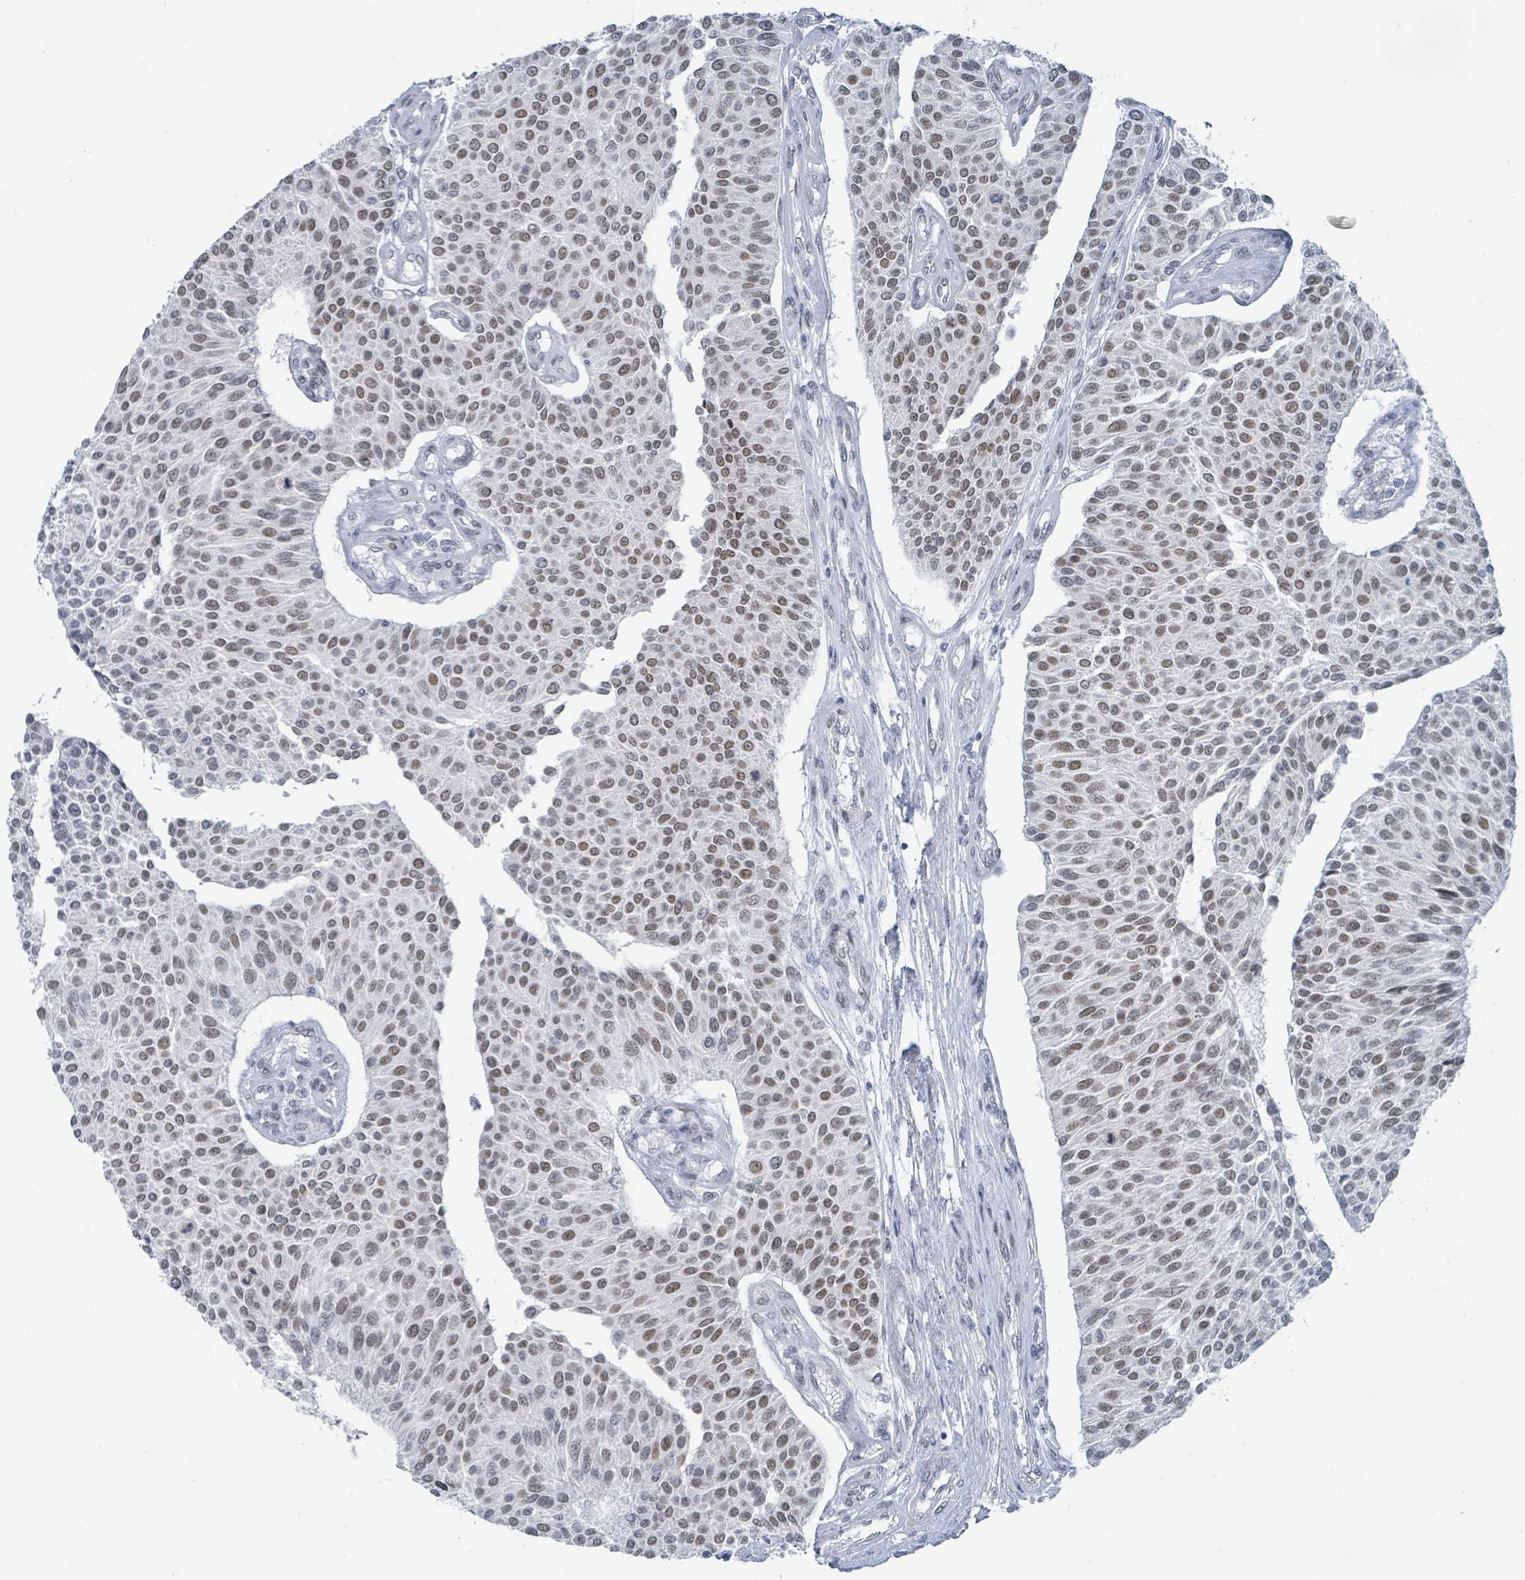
{"staining": {"intensity": "weak", "quantity": ">75%", "location": "nuclear"}, "tissue": "urothelial cancer", "cell_type": "Tumor cells", "image_type": "cancer", "snomed": [{"axis": "morphology", "description": "Urothelial carcinoma, NOS"}, {"axis": "topography", "description": "Urinary bladder"}], "caption": "Brown immunohistochemical staining in transitional cell carcinoma demonstrates weak nuclear staining in about >75% of tumor cells.", "gene": "EHMT2", "patient": {"sex": "male", "age": 55}}